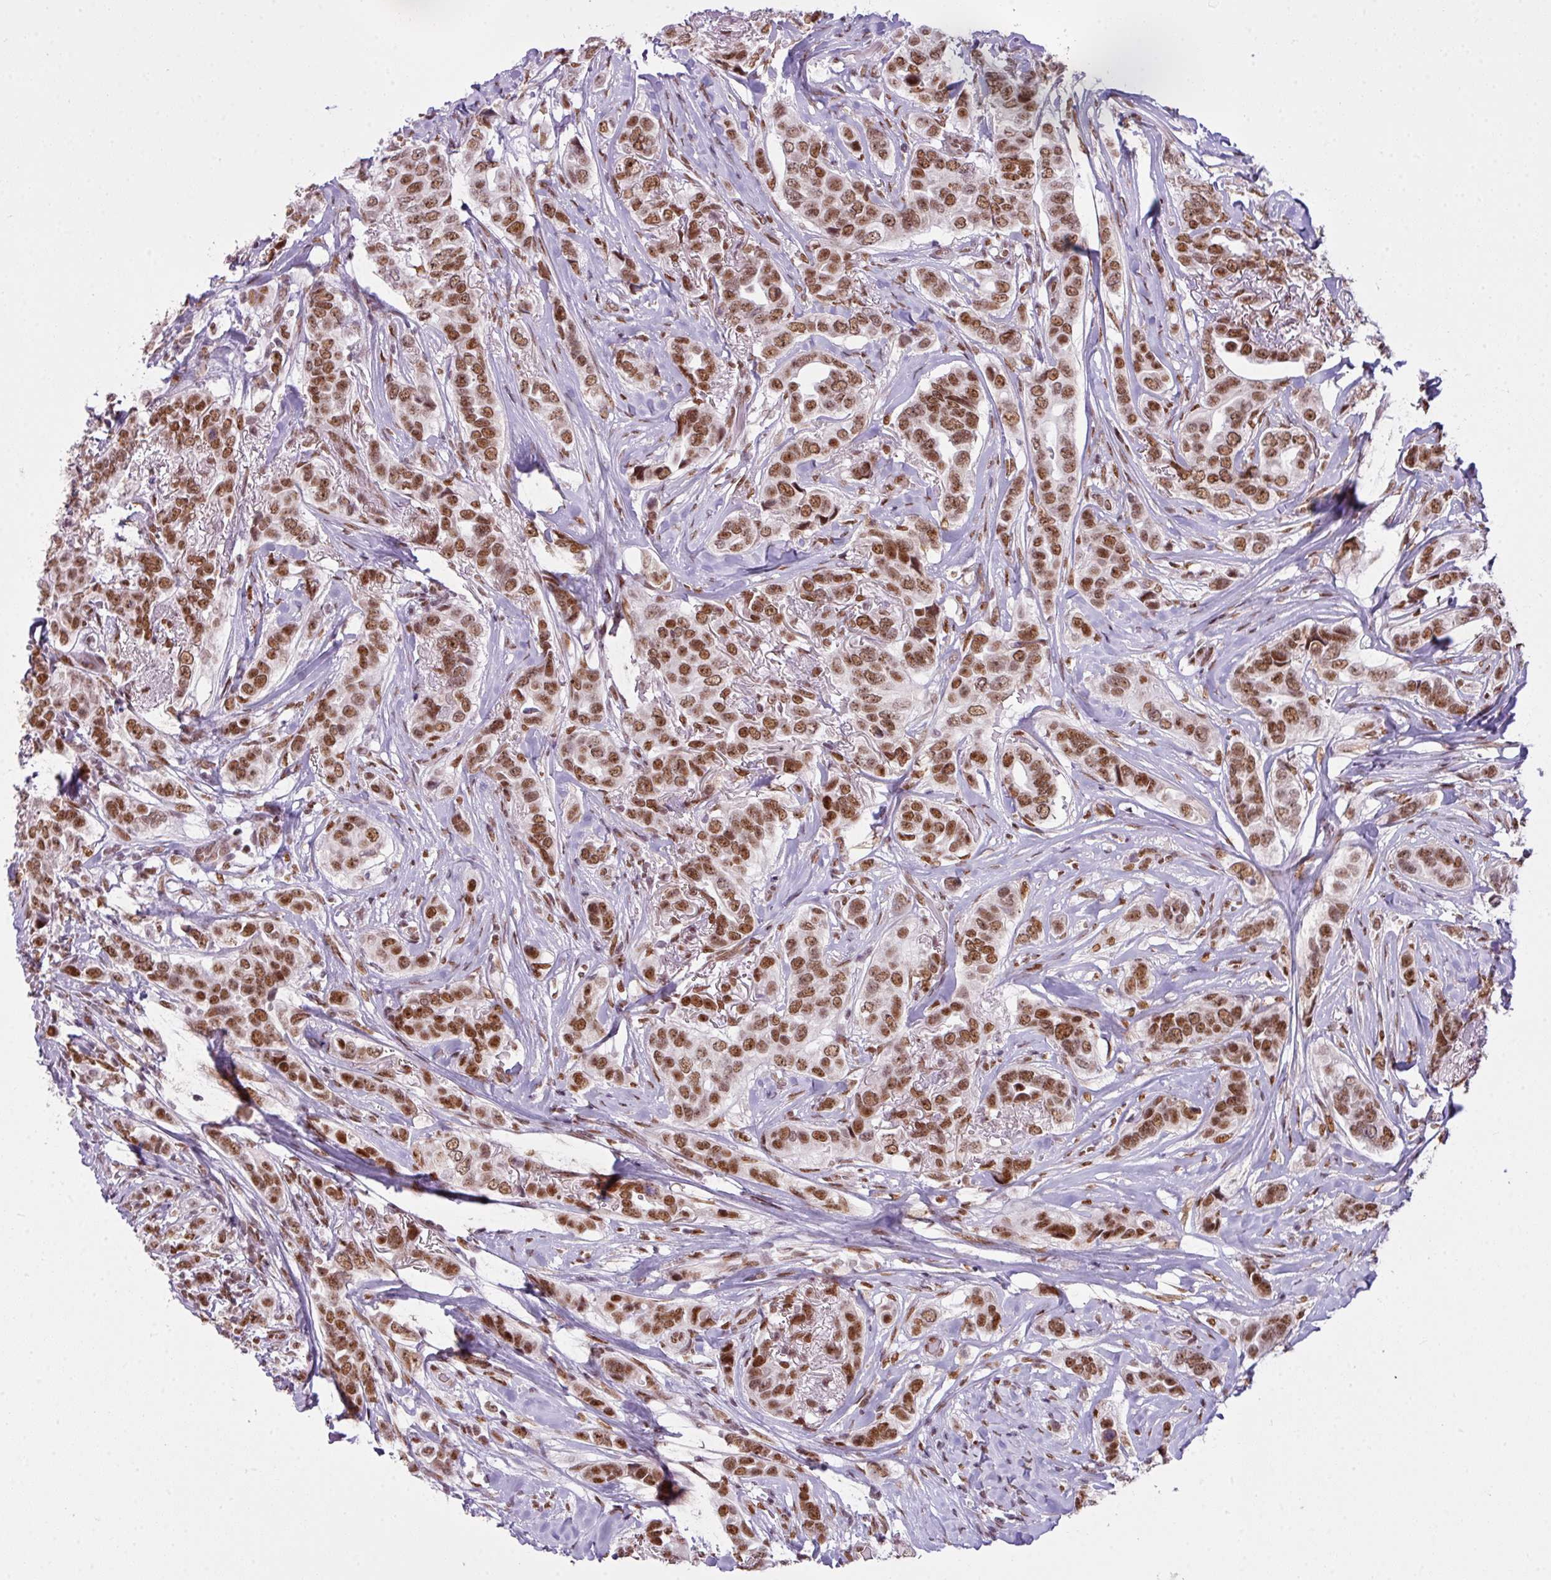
{"staining": {"intensity": "moderate", "quantity": ">75%", "location": "nuclear"}, "tissue": "breast cancer", "cell_type": "Tumor cells", "image_type": "cancer", "snomed": [{"axis": "morphology", "description": "Lobular carcinoma"}, {"axis": "topography", "description": "Breast"}], "caption": "Immunohistochemistry of breast cancer (lobular carcinoma) demonstrates medium levels of moderate nuclear staining in approximately >75% of tumor cells. (DAB IHC, brown staining for protein, blue staining for nuclei).", "gene": "ARL6IP4", "patient": {"sex": "female", "age": 51}}